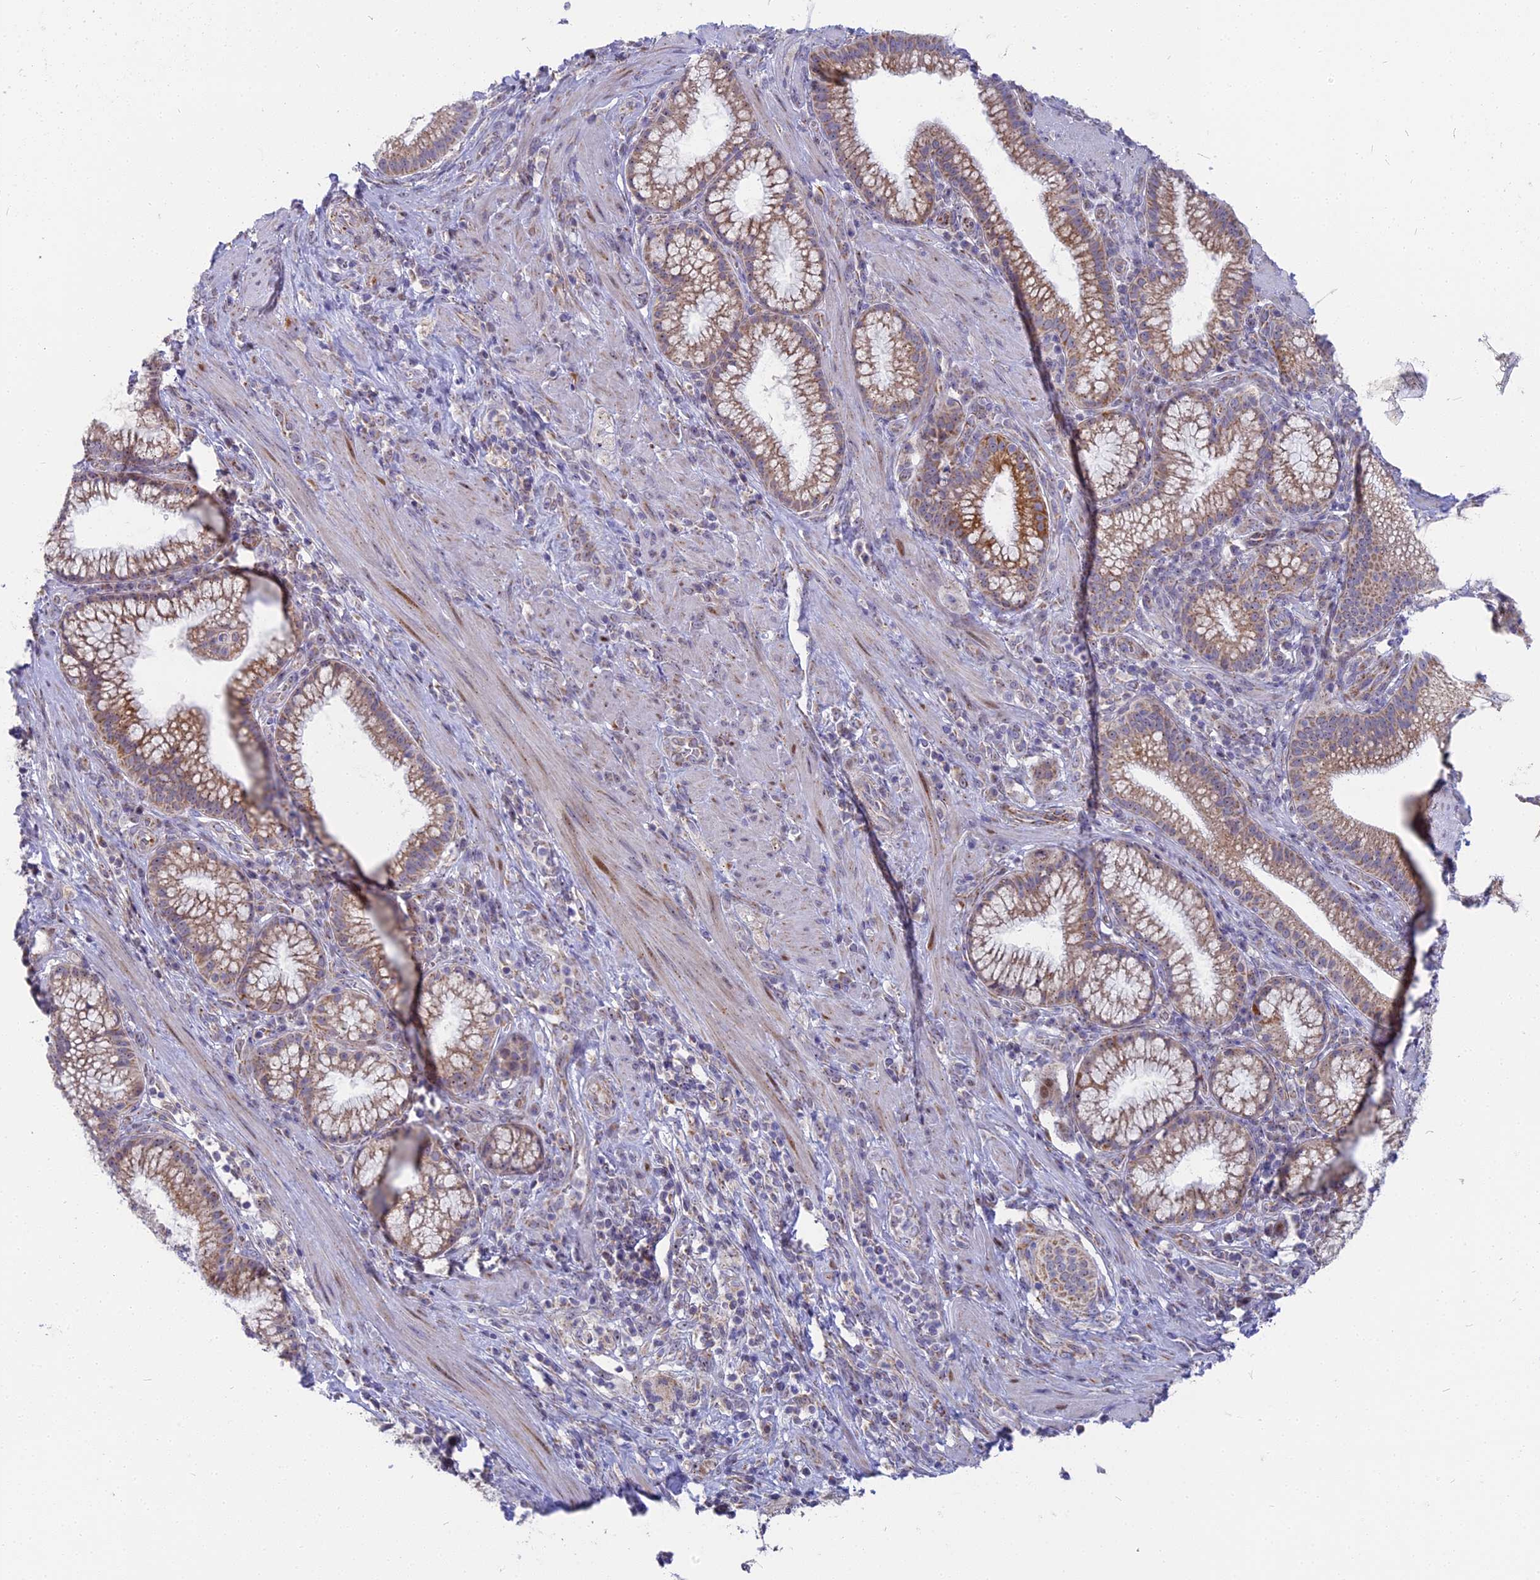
{"staining": {"intensity": "moderate", "quantity": ">75%", "location": "cytoplasmic/membranous"}, "tissue": "pancreatic cancer", "cell_type": "Tumor cells", "image_type": "cancer", "snomed": [{"axis": "morphology", "description": "Adenocarcinoma, NOS"}, {"axis": "topography", "description": "Pancreas"}], "caption": "Protein expression analysis of pancreatic cancer (adenocarcinoma) demonstrates moderate cytoplasmic/membranous staining in approximately >75% of tumor cells.", "gene": "DTWD1", "patient": {"sex": "male", "age": 72}}